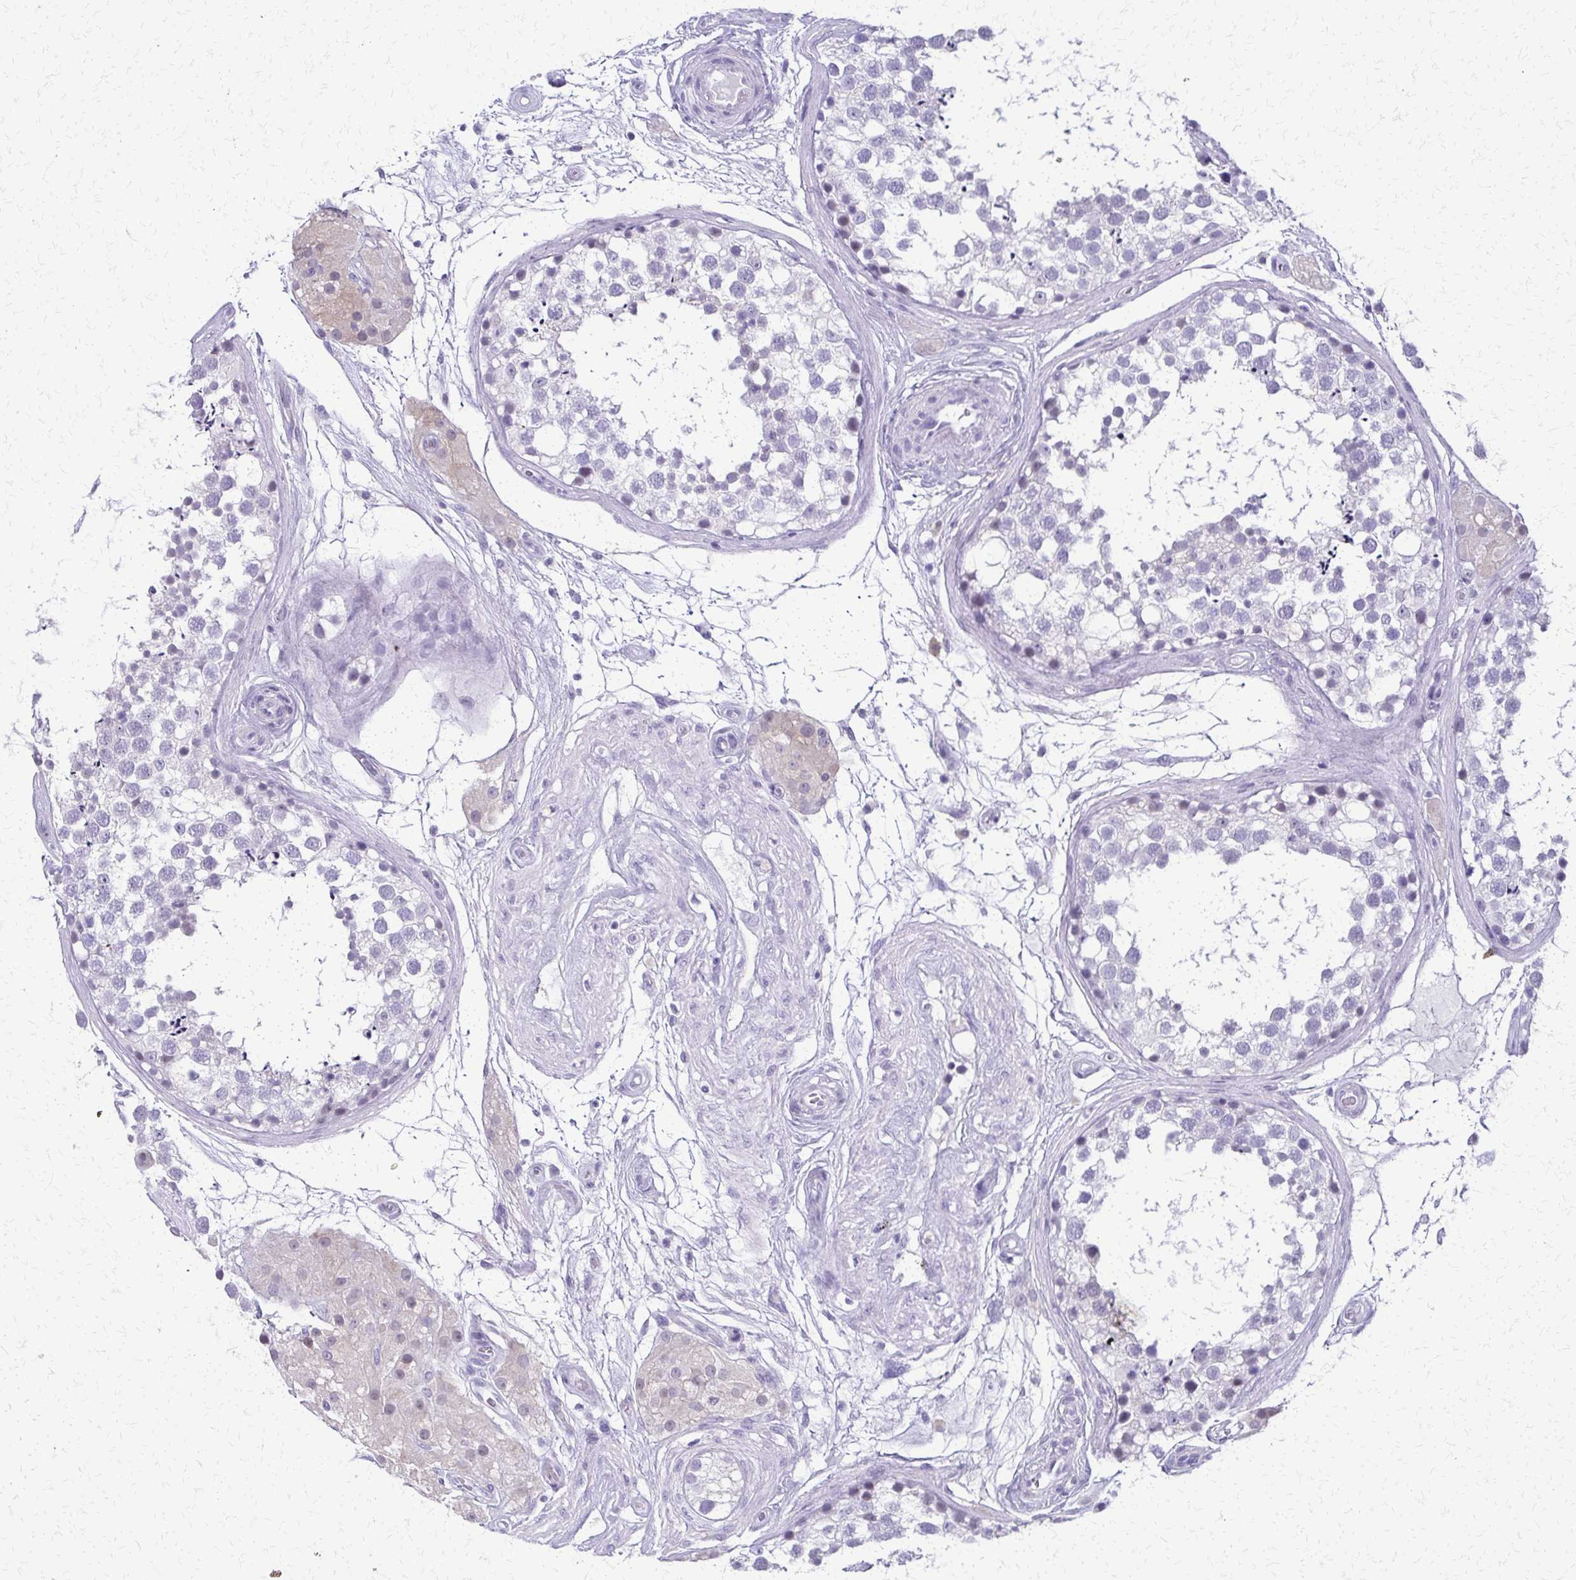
{"staining": {"intensity": "negative", "quantity": "none", "location": "none"}, "tissue": "testis", "cell_type": "Cells in seminiferous ducts", "image_type": "normal", "snomed": [{"axis": "morphology", "description": "Normal tissue, NOS"}, {"axis": "morphology", "description": "Seminoma, NOS"}, {"axis": "topography", "description": "Testis"}], "caption": "The histopathology image reveals no staining of cells in seminiferous ducts in normal testis. (DAB (3,3'-diaminobenzidine) immunohistochemistry with hematoxylin counter stain).", "gene": "FAM162B", "patient": {"sex": "male", "age": 65}}